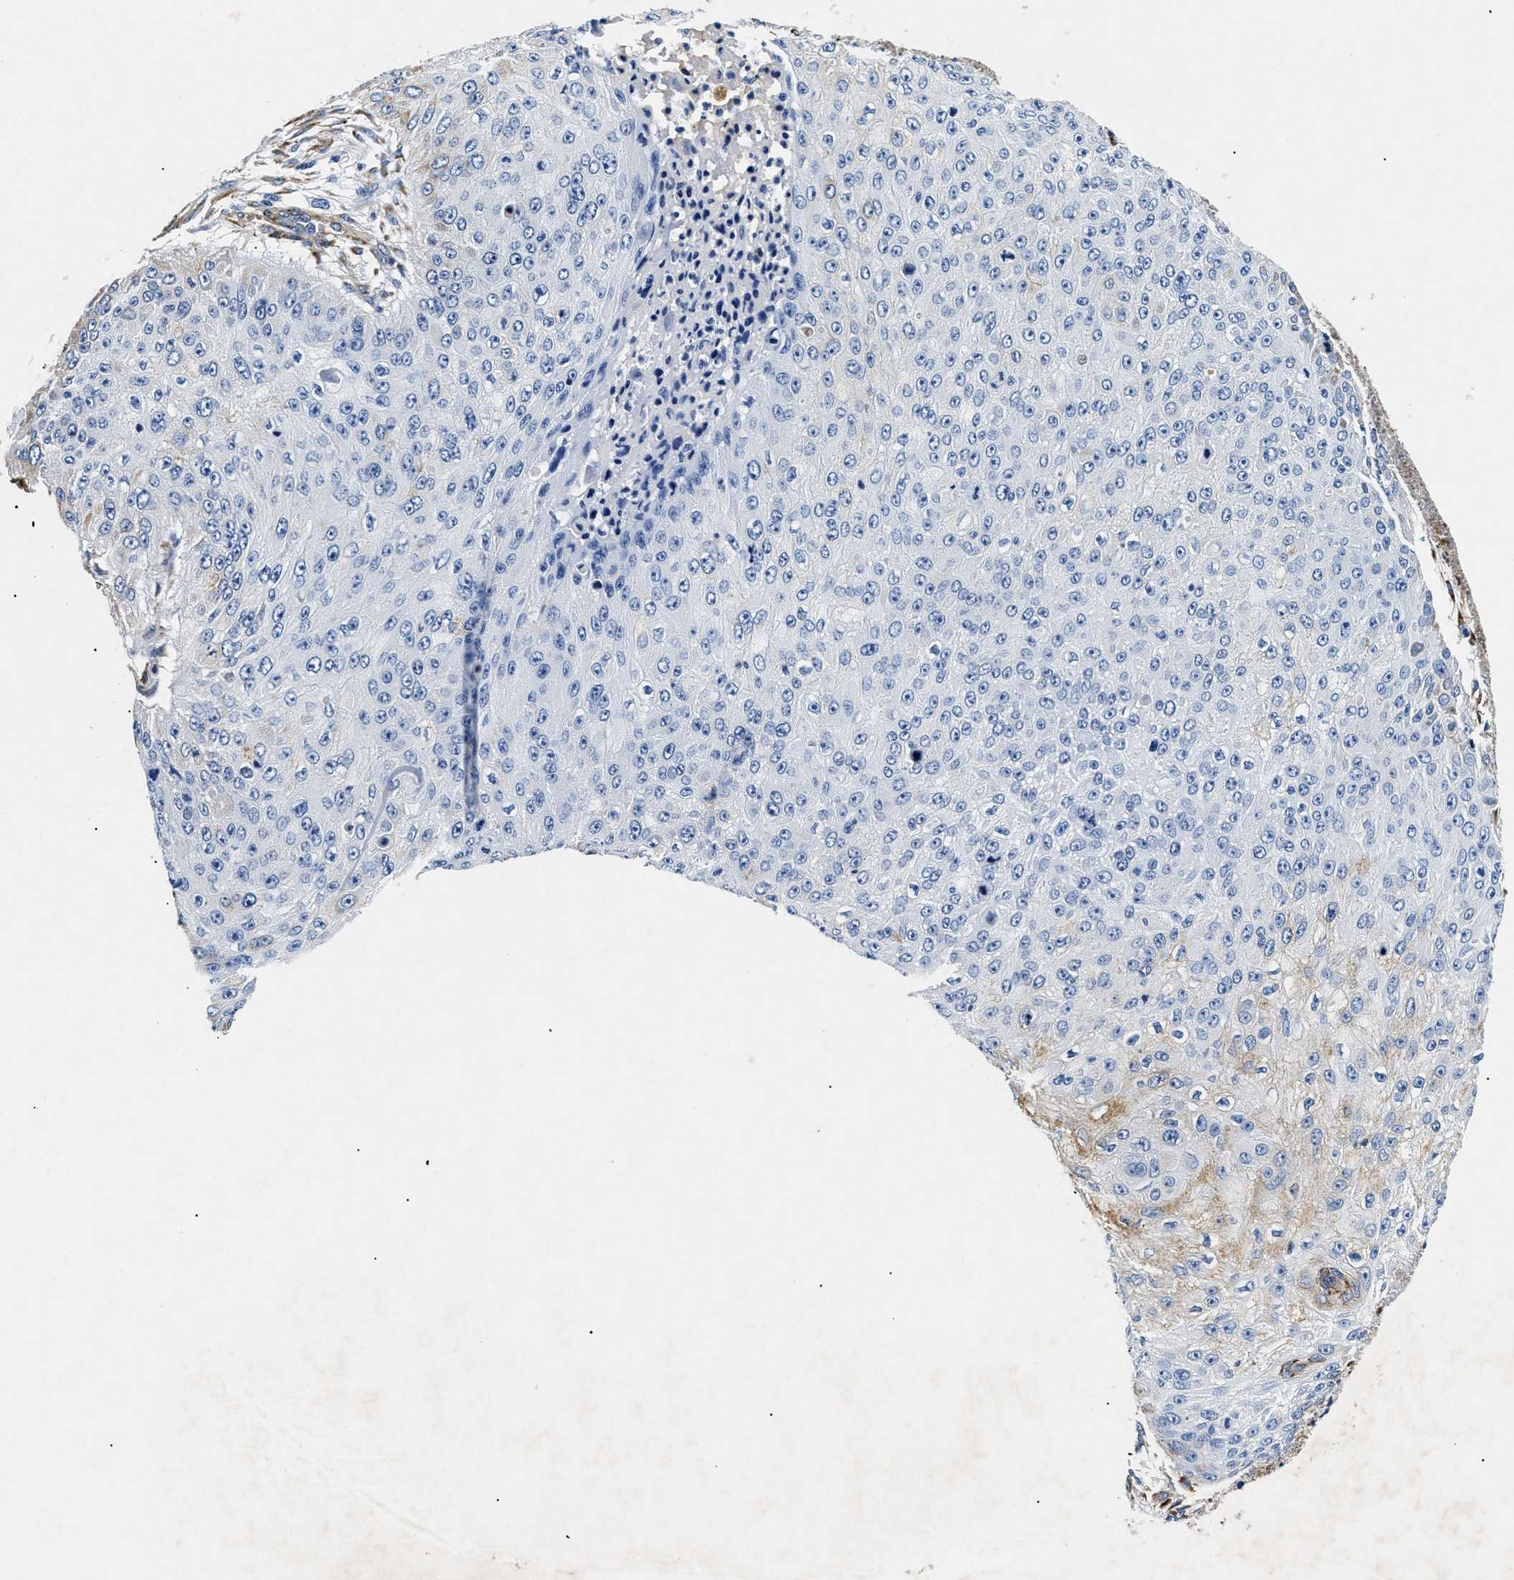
{"staining": {"intensity": "moderate", "quantity": "<25%", "location": "cytoplasmic/membranous"}, "tissue": "skin cancer", "cell_type": "Tumor cells", "image_type": "cancer", "snomed": [{"axis": "morphology", "description": "Squamous cell carcinoma, NOS"}, {"axis": "topography", "description": "Skin"}], "caption": "Human skin cancer stained for a protein (brown) reveals moderate cytoplasmic/membranous positive expression in approximately <25% of tumor cells.", "gene": "LAMA3", "patient": {"sex": "female", "age": 80}}